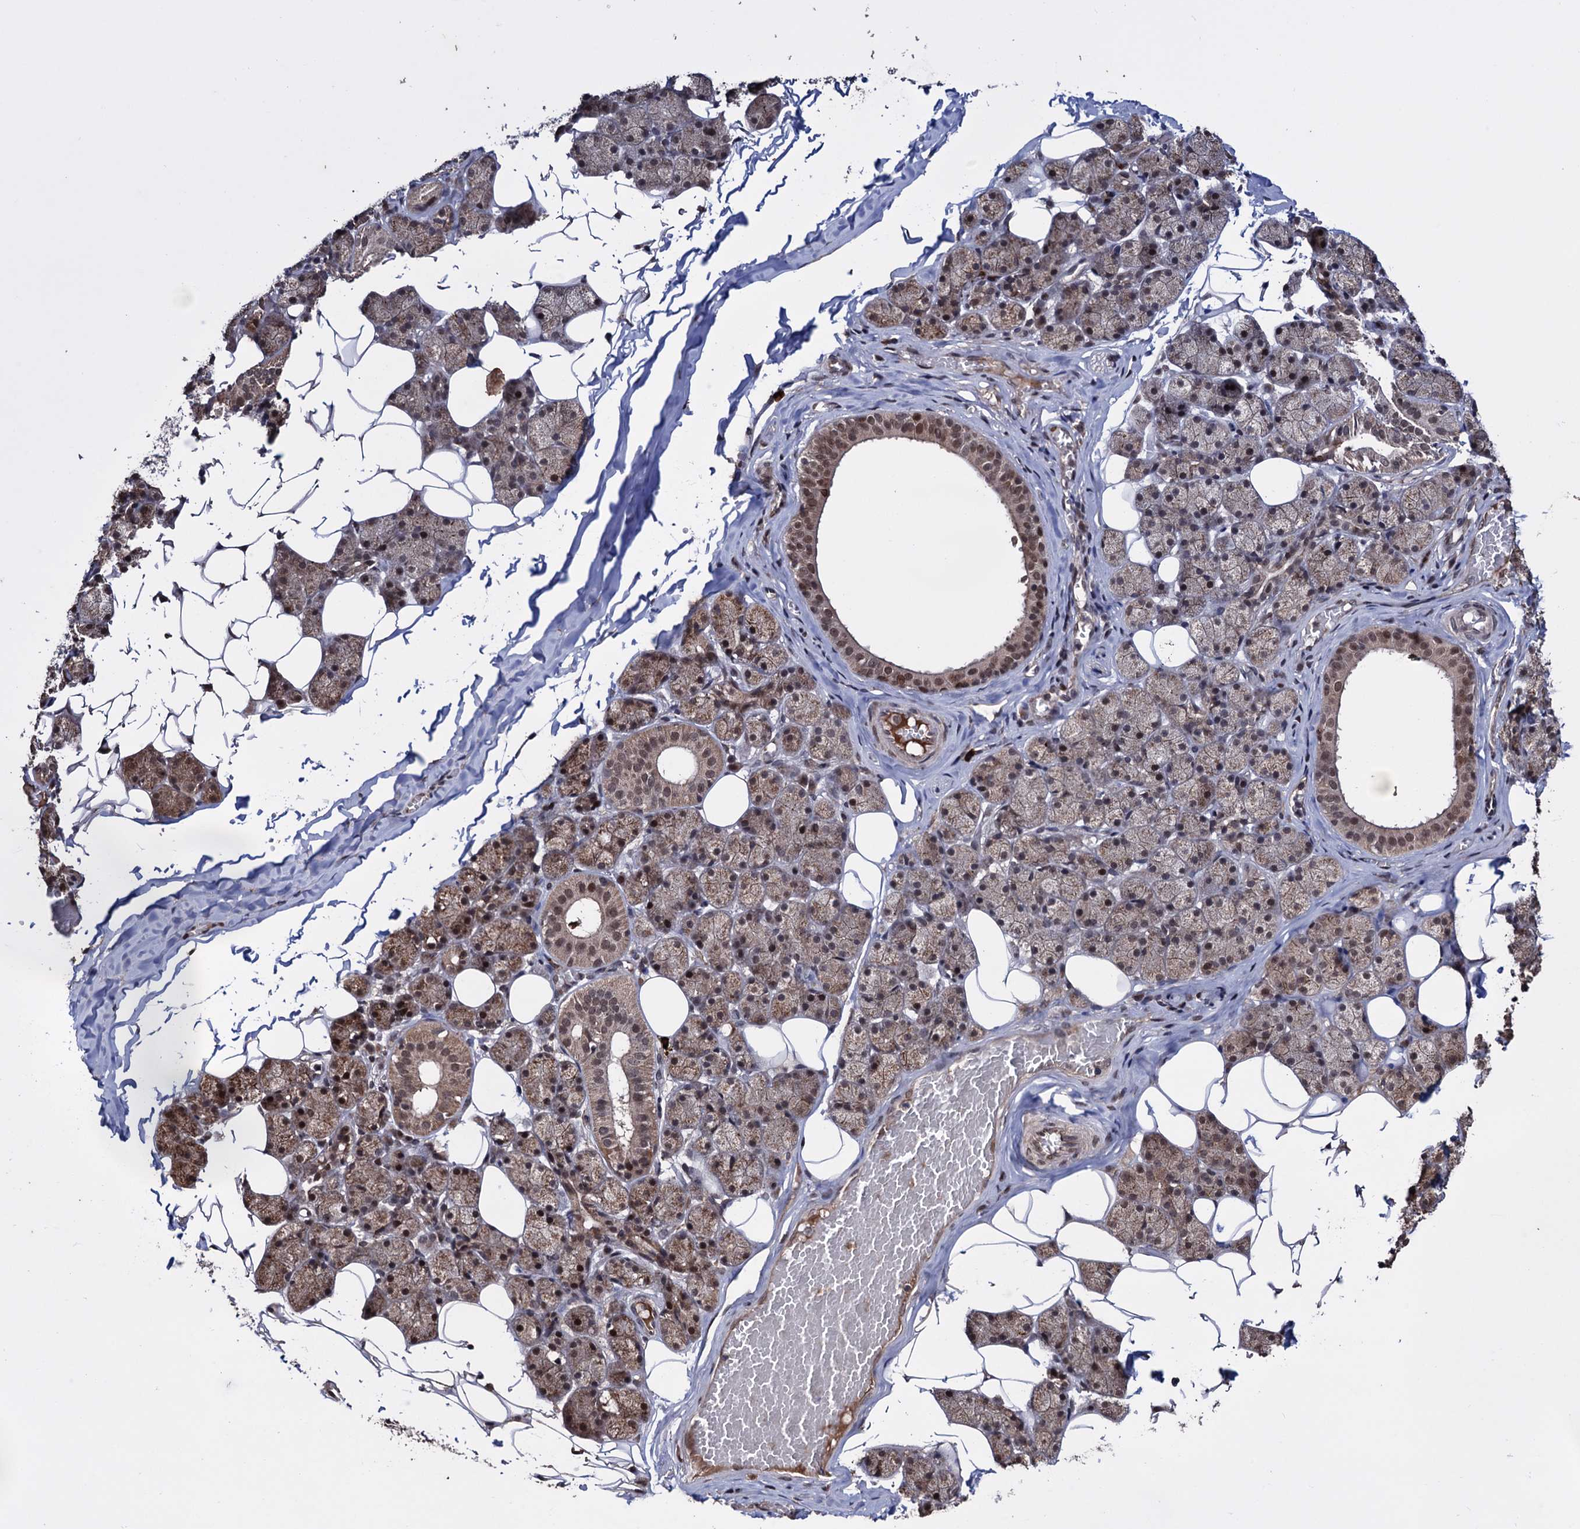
{"staining": {"intensity": "moderate", "quantity": ">75%", "location": "cytoplasmic/membranous,nuclear"}, "tissue": "salivary gland", "cell_type": "Glandular cells", "image_type": "normal", "snomed": [{"axis": "morphology", "description": "Normal tissue, NOS"}, {"axis": "topography", "description": "Salivary gland"}], "caption": "Immunohistochemistry (DAB) staining of normal human salivary gland displays moderate cytoplasmic/membranous,nuclear protein expression in approximately >75% of glandular cells. (IHC, brightfield microscopy, high magnification).", "gene": "KLF5", "patient": {"sex": "female", "age": 33}}